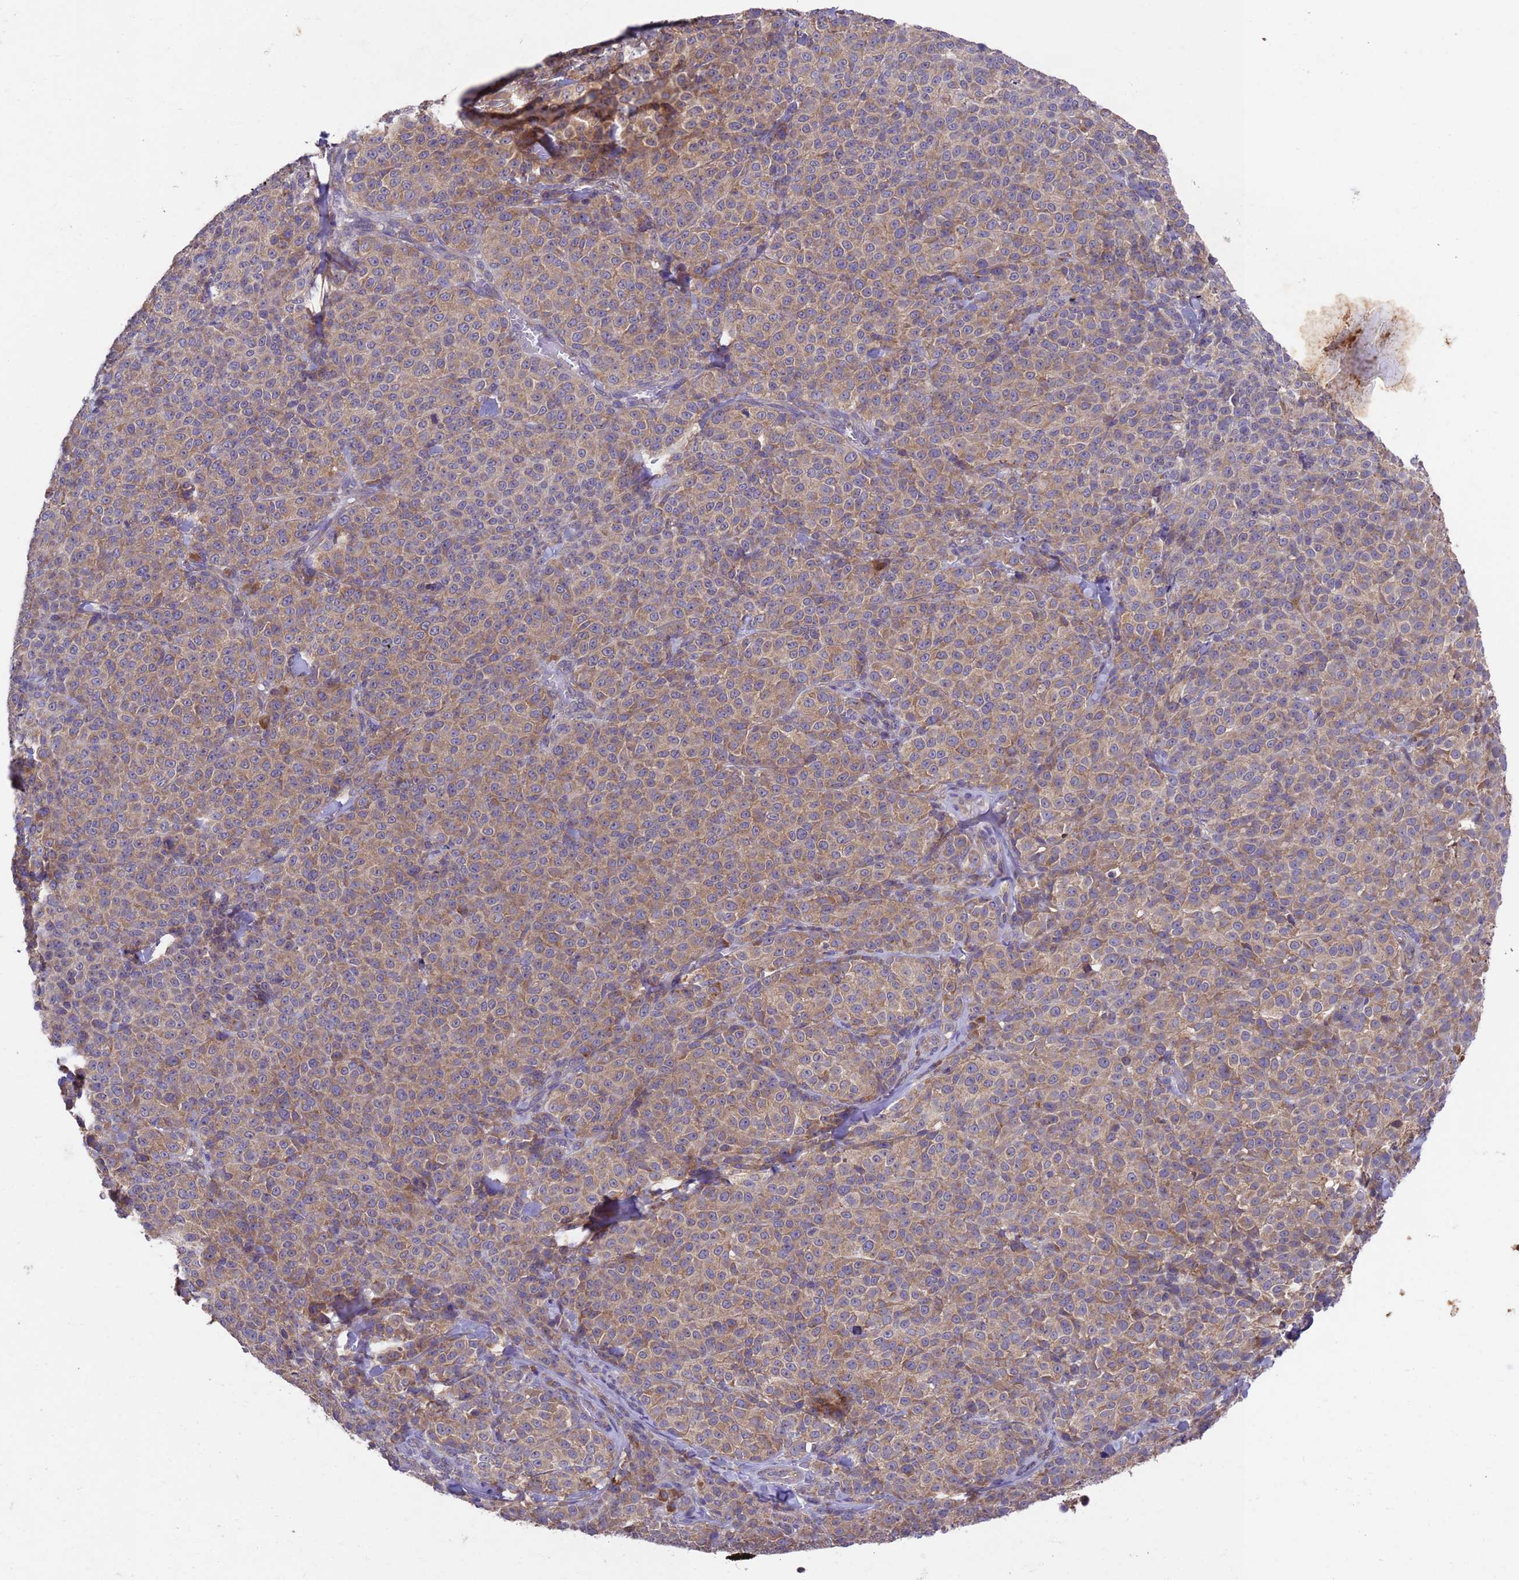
{"staining": {"intensity": "weak", "quantity": ">75%", "location": "cytoplasmic/membranous"}, "tissue": "melanoma", "cell_type": "Tumor cells", "image_type": "cancer", "snomed": [{"axis": "morphology", "description": "Normal tissue, NOS"}, {"axis": "morphology", "description": "Malignant melanoma, NOS"}, {"axis": "topography", "description": "Skin"}], "caption": "High-magnification brightfield microscopy of melanoma stained with DAB (brown) and counterstained with hematoxylin (blue). tumor cells exhibit weak cytoplasmic/membranous expression is present in about>75% of cells.", "gene": "DCAF12L2", "patient": {"sex": "female", "age": 34}}